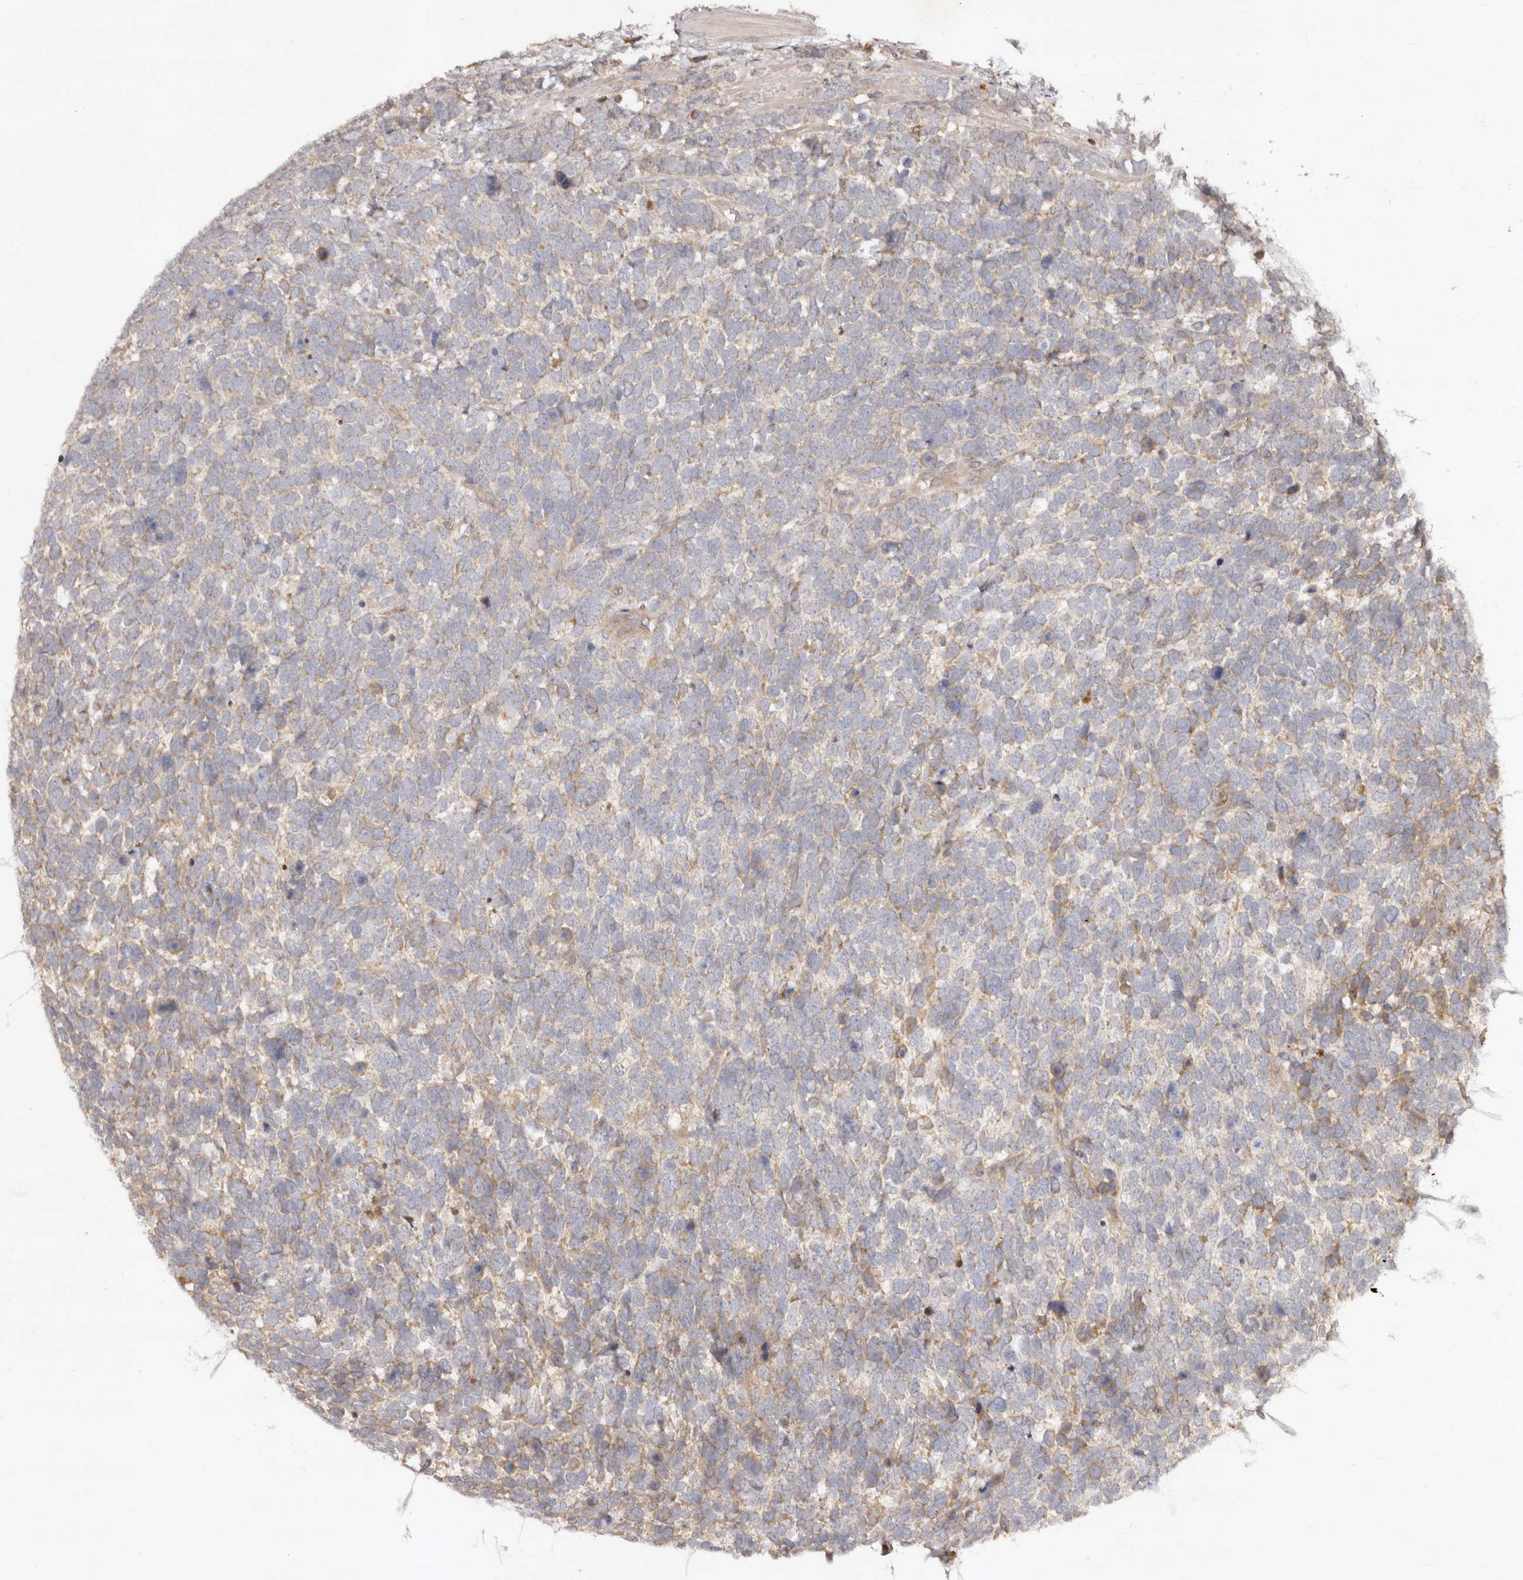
{"staining": {"intensity": "weak", "quantity": "25%-75%", "location": "cytoplasmic/membranous"}, "tissue": "urothelial cancer", "cell_type": "Tumor cells", "image_type": "cancer", "snomed": [{"axis": "morphology", "description": "Urothelial carcinoma, High grade"}, {"axis": "topography", "description": "Urinary bladder"}], "caption": "Weak cytoplasmic/membranous positivity is identified in about 25%-75% of tumor cells in high-grade urothelial carcinoma.", "gene": "LCORL", "patient": {"sex": "female", "age": 82}}